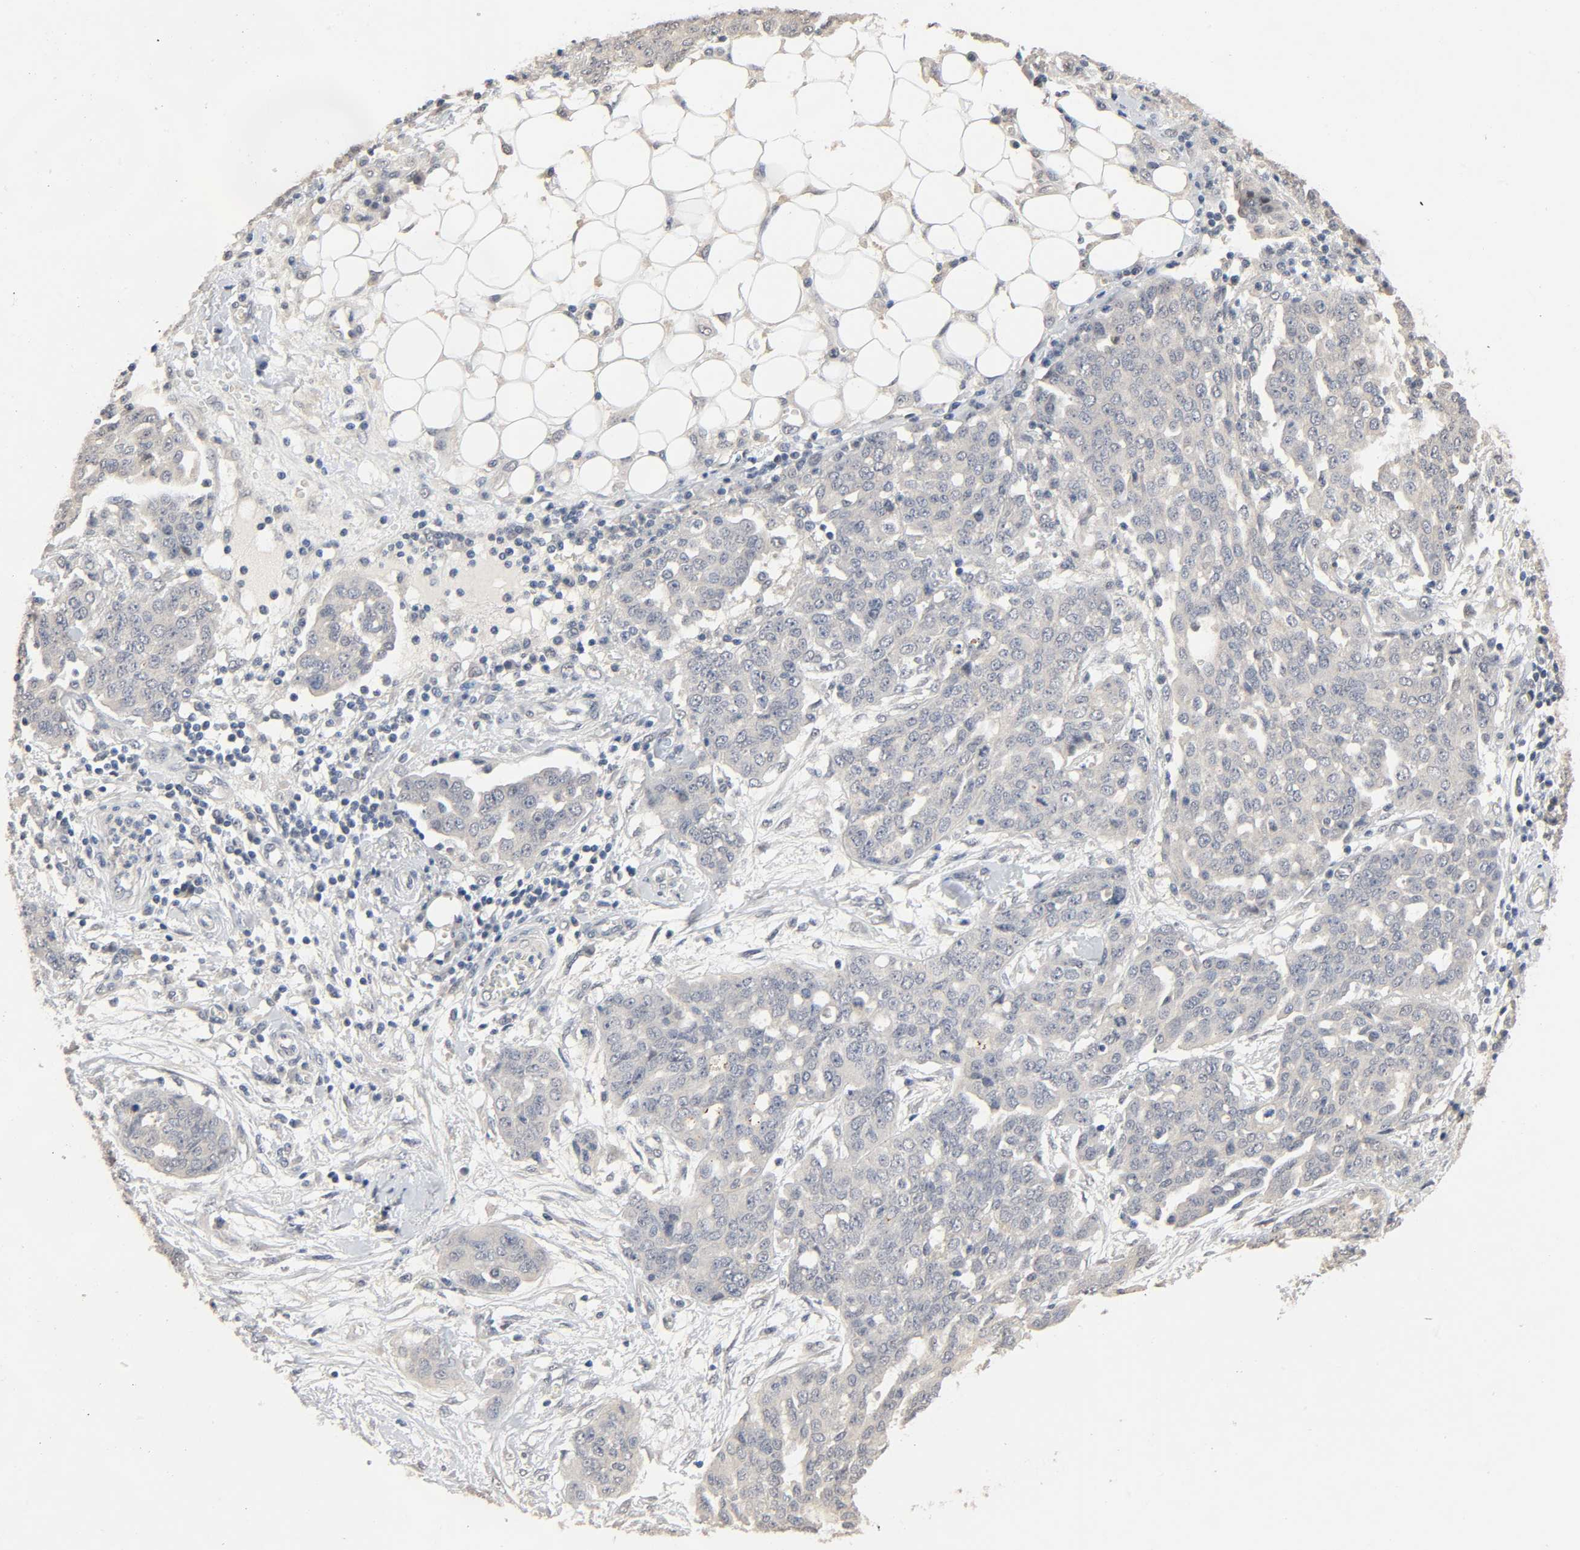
{"staining": {"intensity": "negative", "quantity": "none", "location": "none"}, "tissue": "ovarian cancer", "cell_type": "Tumor cells", "image_type": "cancer", "snomed": [{"axis": "morphology", "description": "Cystadenocarcinoma, serous, NOS"}, {"axis": "topography", "description": "Soft tissue"}, {"axis": "topography", "description": "Ovary"}], "caption": "This is a histopathology image of IHC staining of ovarian serous cystadenocarcinoma, which shows no expression in tumor cells.", "gene": "MAGEA8", "patient": {"sex": "female", "age": 57}}